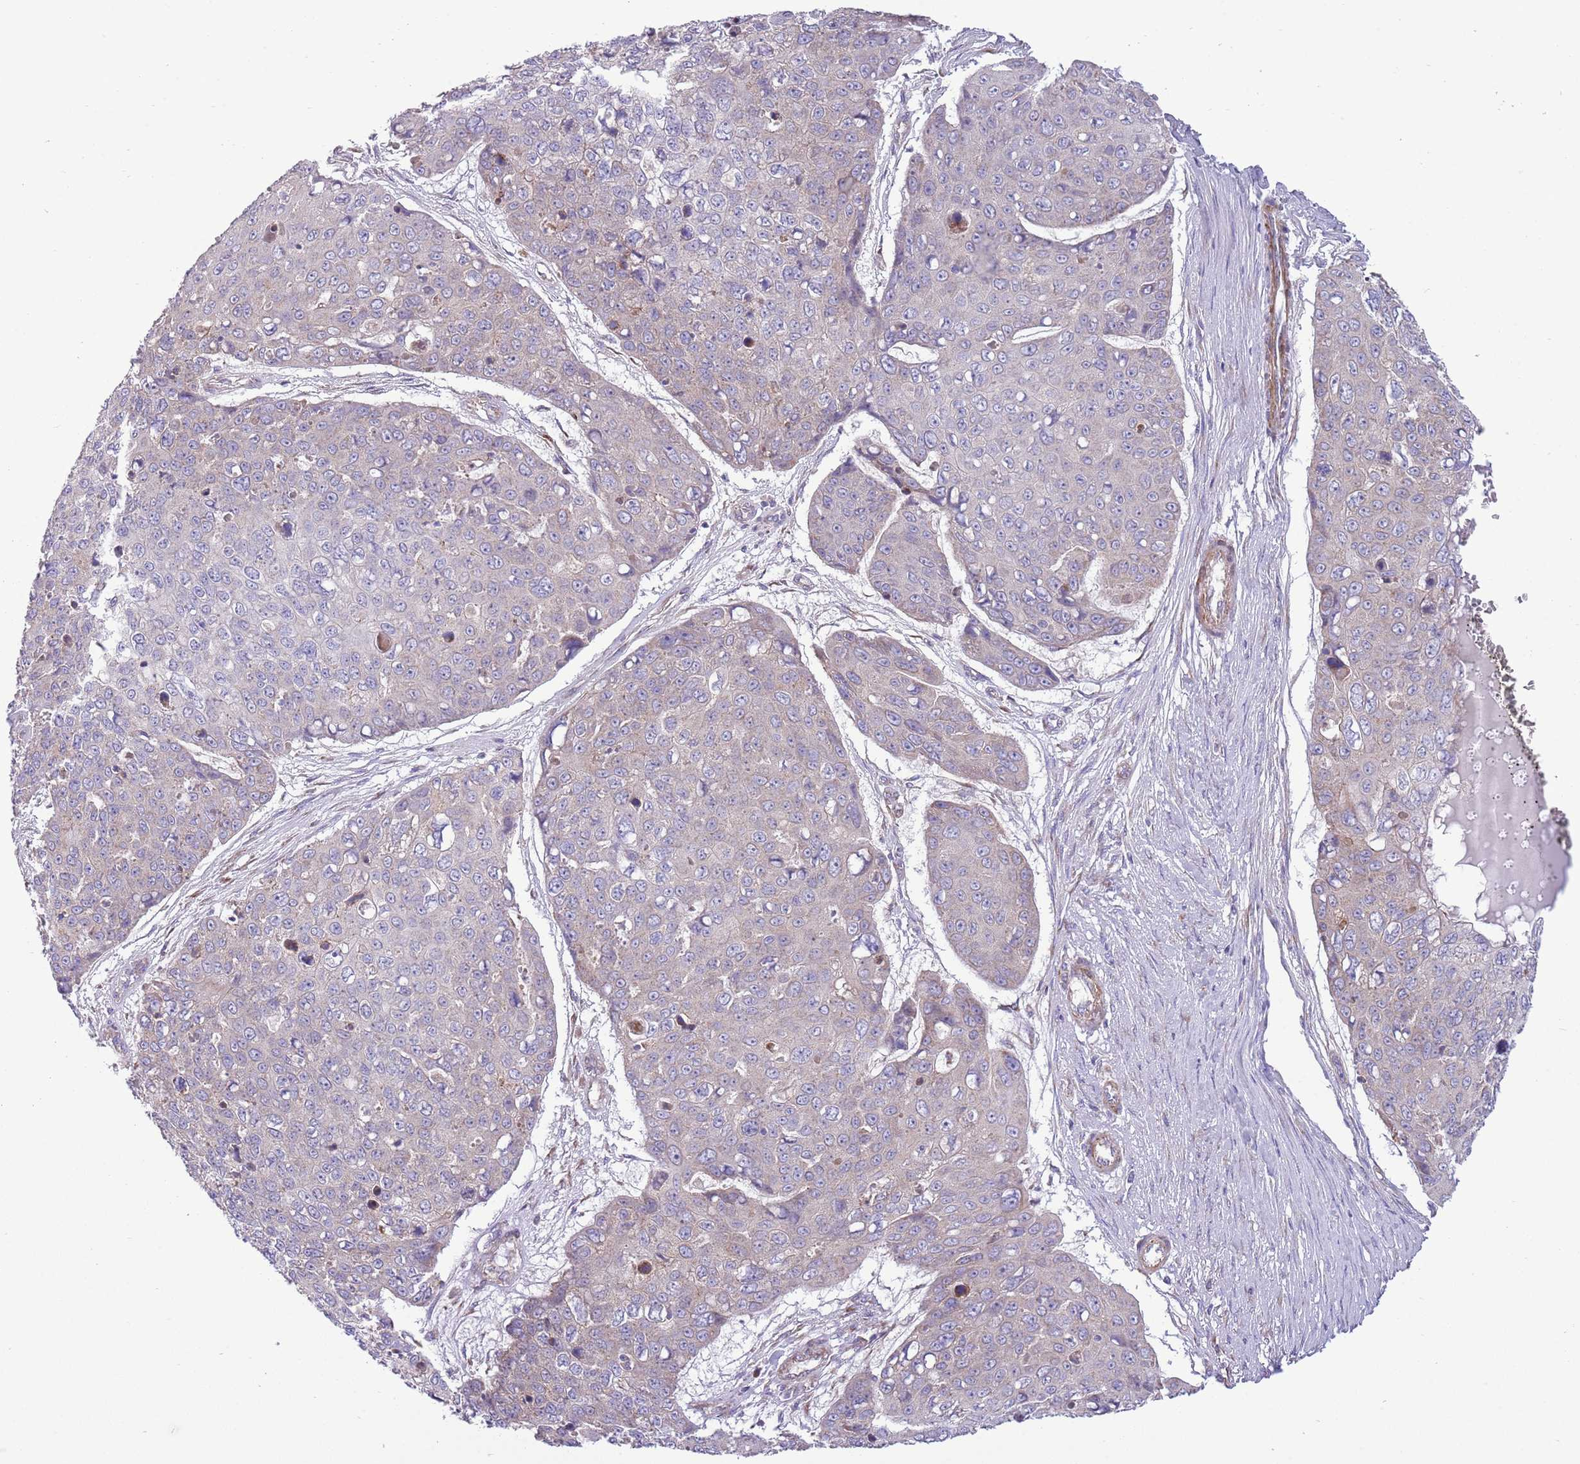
{"staining": {"intensity": "weak", "quantity": "<25%", "location": "cytoplasmic/membranous"}, "tissue": "skin cancer", "cell_type": "Tumor cells", "image_type": "cancer", "snomed": [{"axis": "morphology", "description": "Squamous cell carcinoma, NOS"}, {"axis": "topography", "description": "Skin"}], "caption": "Immunohistochemistry image of human skin cancer (squamous cell carcinoma) stained for a protein (brown), which demonstrates no expression in tumor cells.", "gene": "TOMM5", "patient": {"sex": "male", "age": 71}}